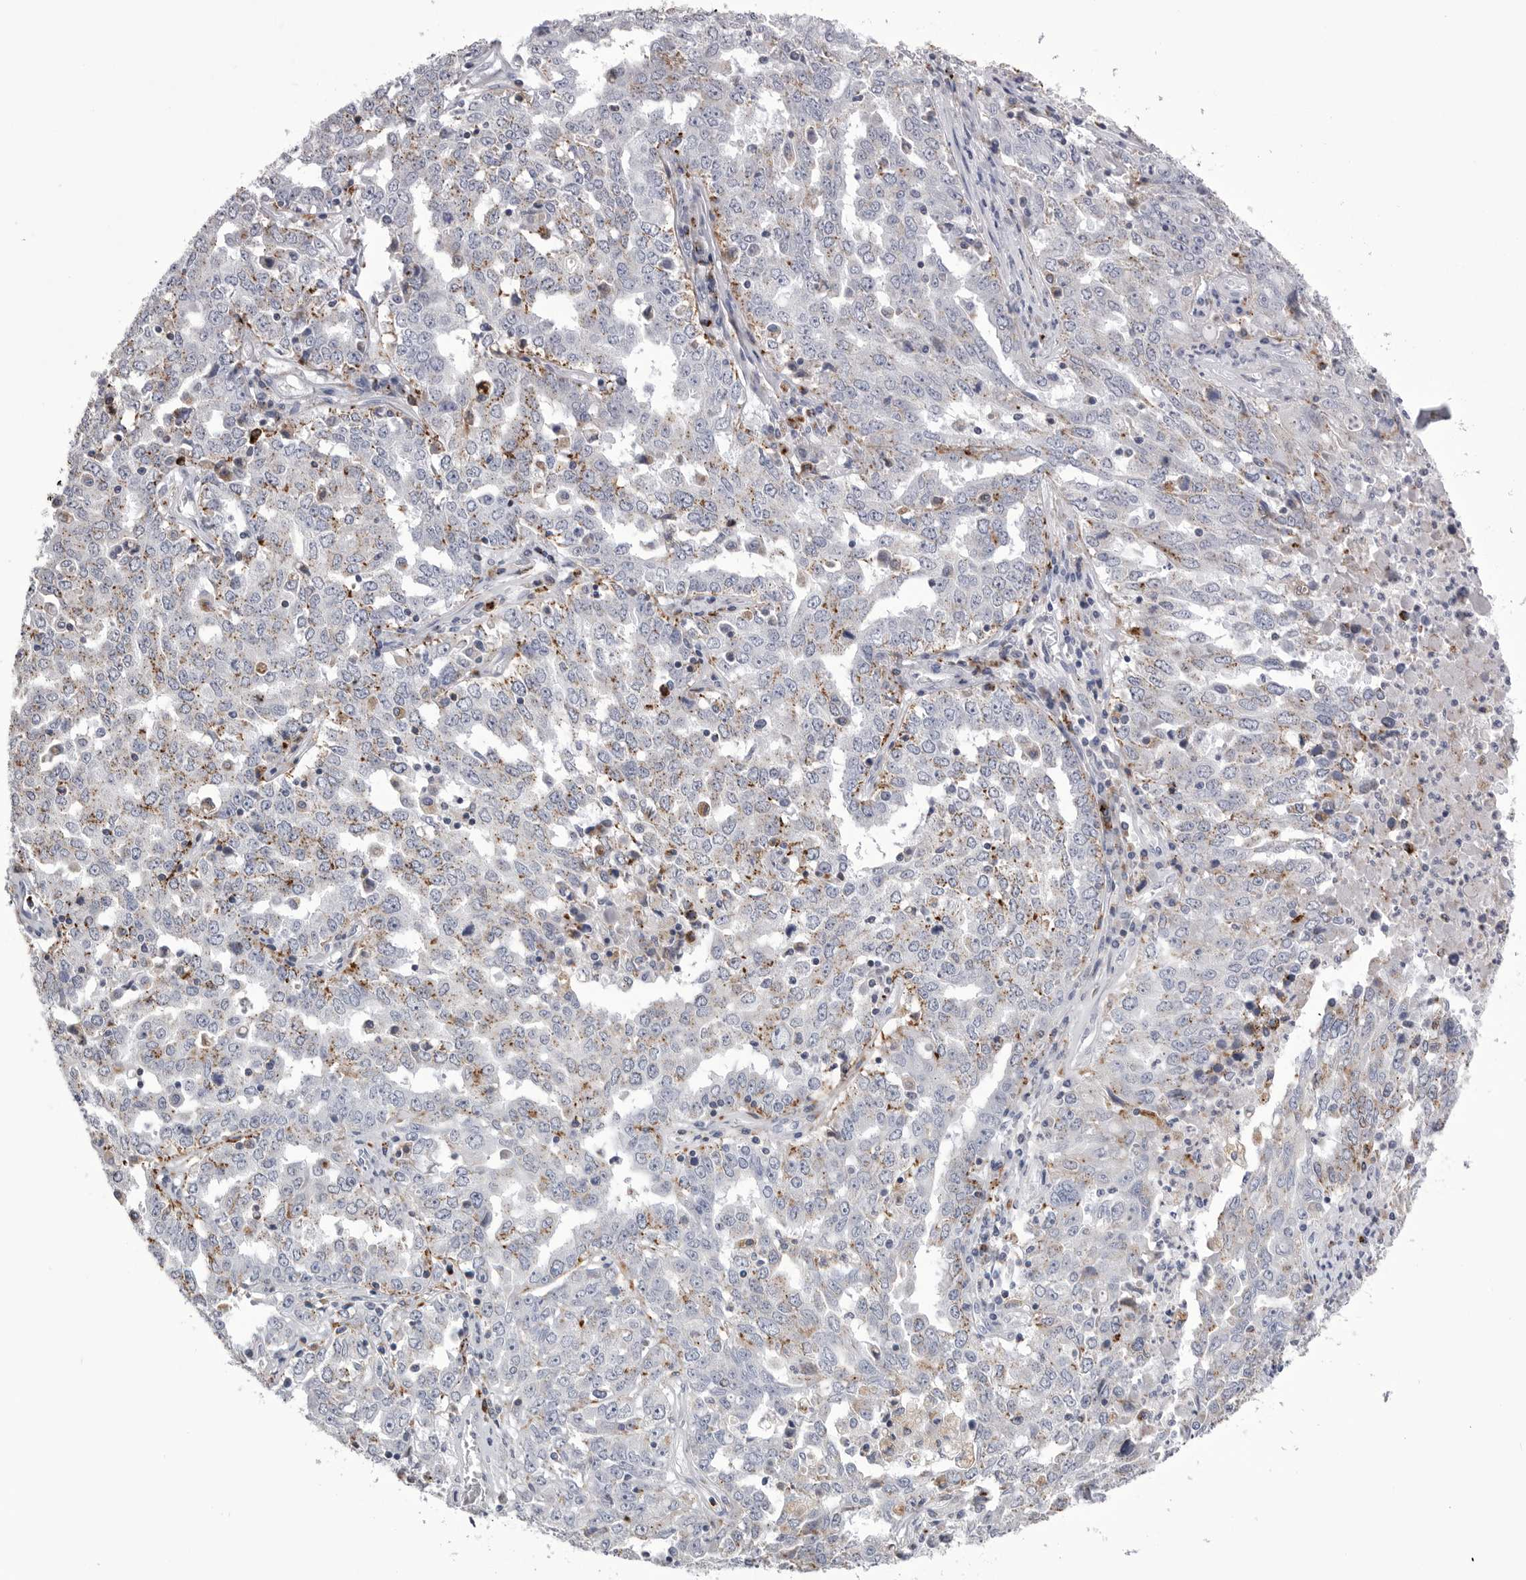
{"staining": {"intensity": "negative", "quantity": "none", "location": "none"}, "tissue": "ovarian cancer", "cell_type": "Tumor cells", "image_type": "cancer", "snomed": [{"axis": "morphology", "description": "Carcinoma, endometroid"}, {"axis": "topography", "description": "Ovary"}], "caption": "Photomicrograph shows no significant protein staining in tumor cells of ovarian cancer (endometroid carcinoma).", "gene": "PSPN", "patient": {"sex": "female", "age": 62}}